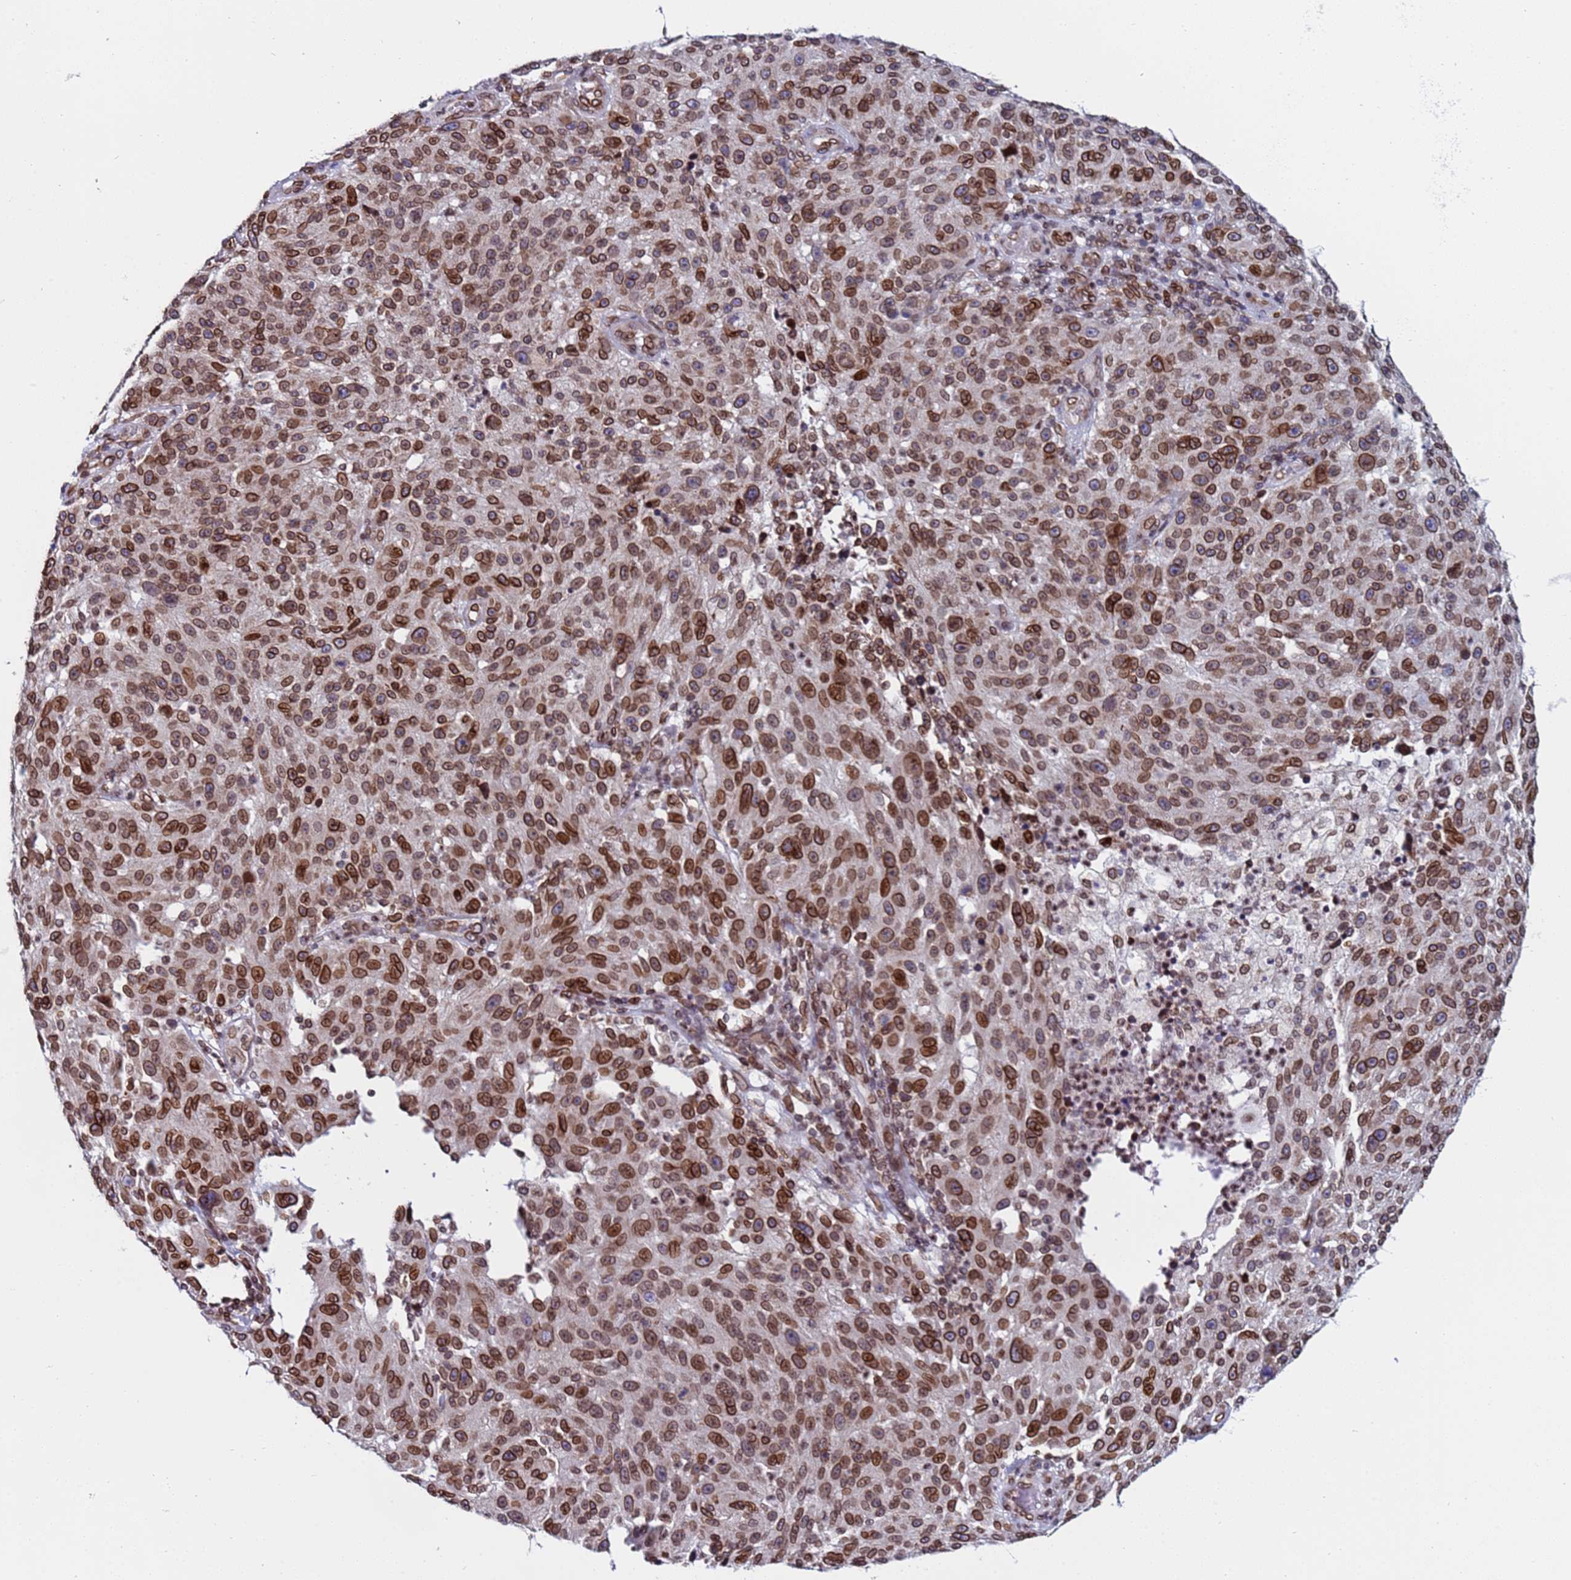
{"staining": {"intensity": "moderate", "quantity": ">75%", "location": "nuclear"}, "tissue": "melanoma", "cell_type": "Tumor cells", "image_type": "cancer", "snomed": [{"axis": "morphology", "description": "Malignant melanoma, NOS"}, {"axis": "topography", "description": "Skin"}], "caption": "Human melanoma stained for a protein (brown) exhibits moderate nuclear positive staining in about >75% of tumor cells.", "gene": "TOR1AIP1", "patient": {"sex": "male", "age": 53}}